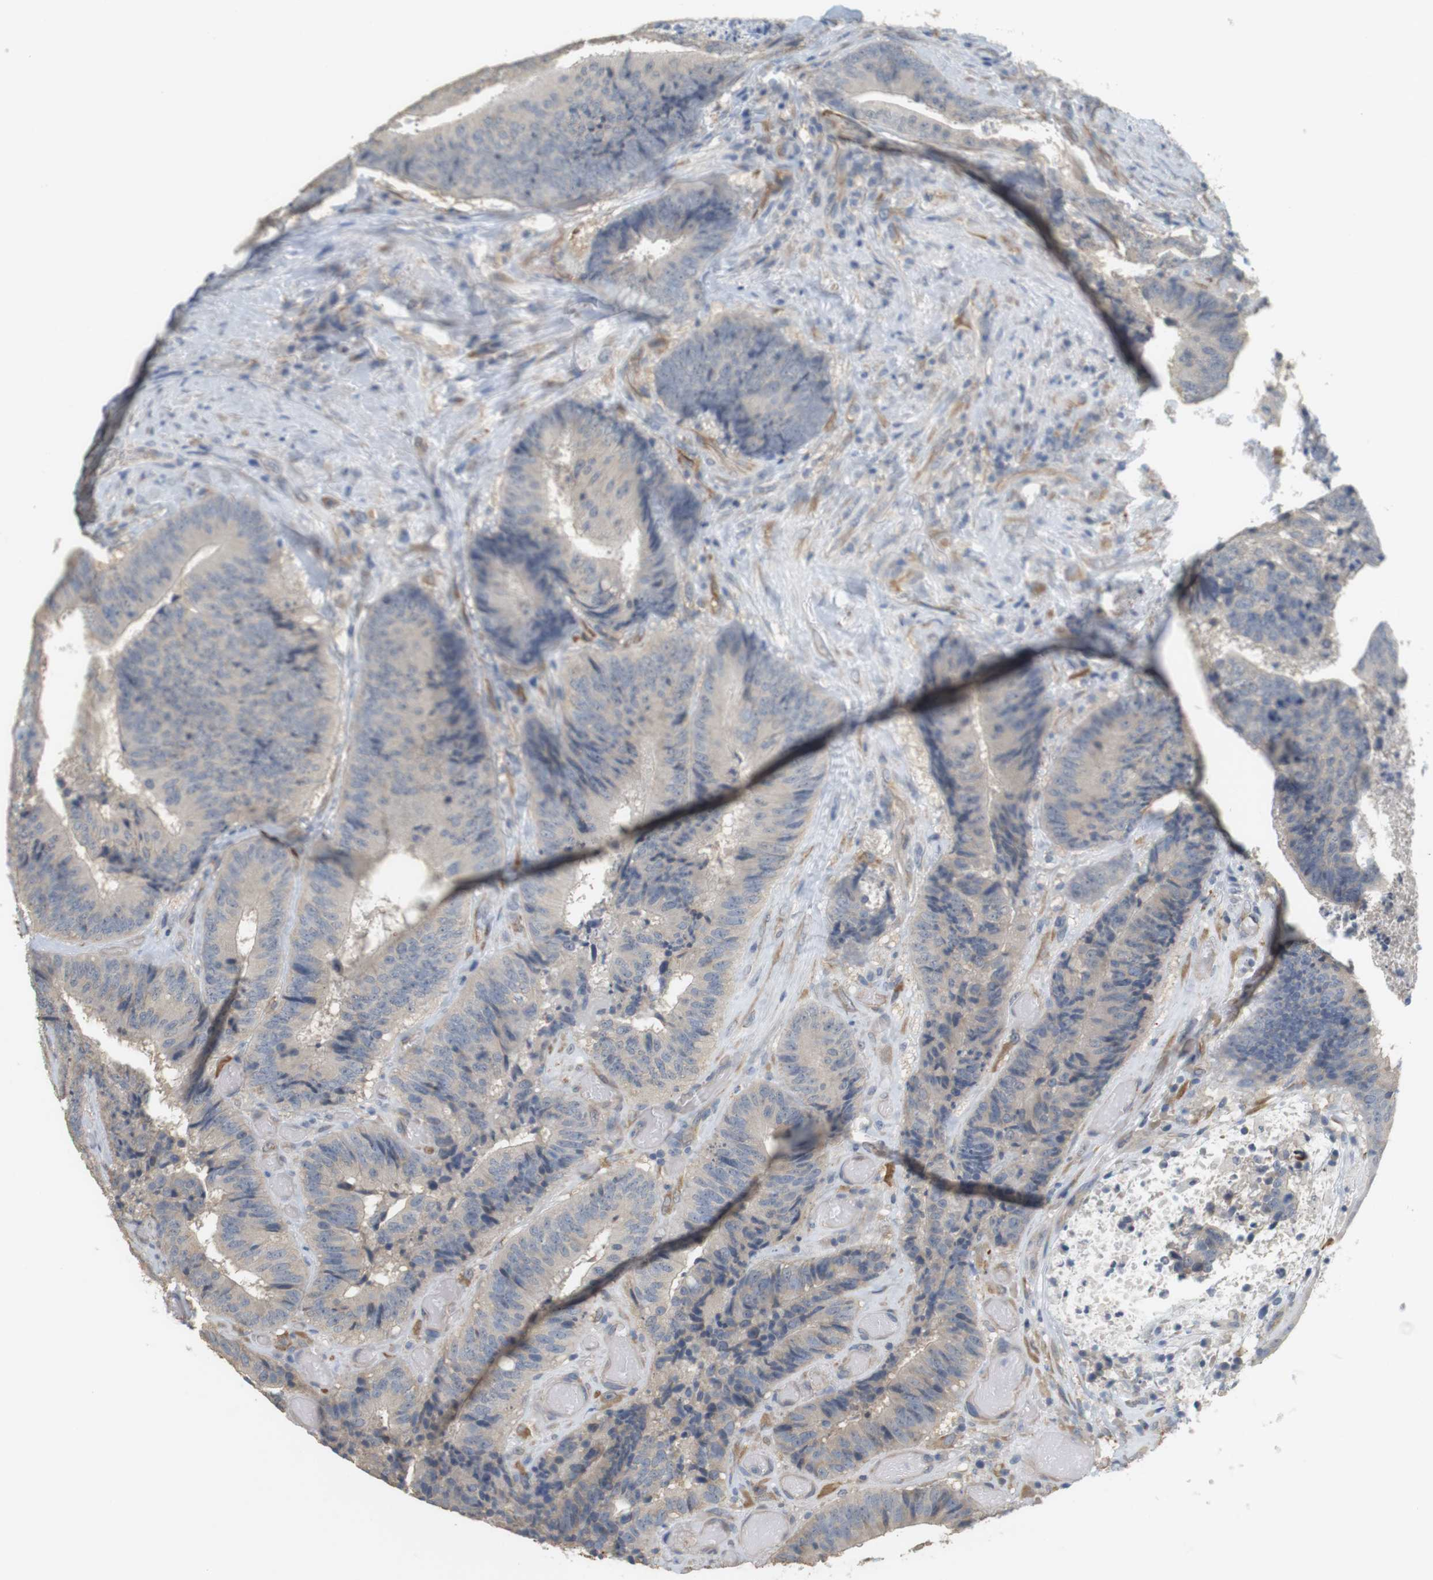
{"staining": {"intensity": "negative", "quantity": "none", "location": "none"}, "tissue": "colorectal cancer", "cell_type": "Tumor cells", "image_type": "cancer", "snomed": [{"axis": "morphology", "description": "Adenocarcinoma, NOS"}, {"axis": "topography", "description": "Rectum"}], "caption": "The IHC photomicrograph has no significant positivity in tumor cells of adenocarcinoma (colorectal) tissue.", "gene": "OSR1", "patient": {"sex": "male", "age": 72}}